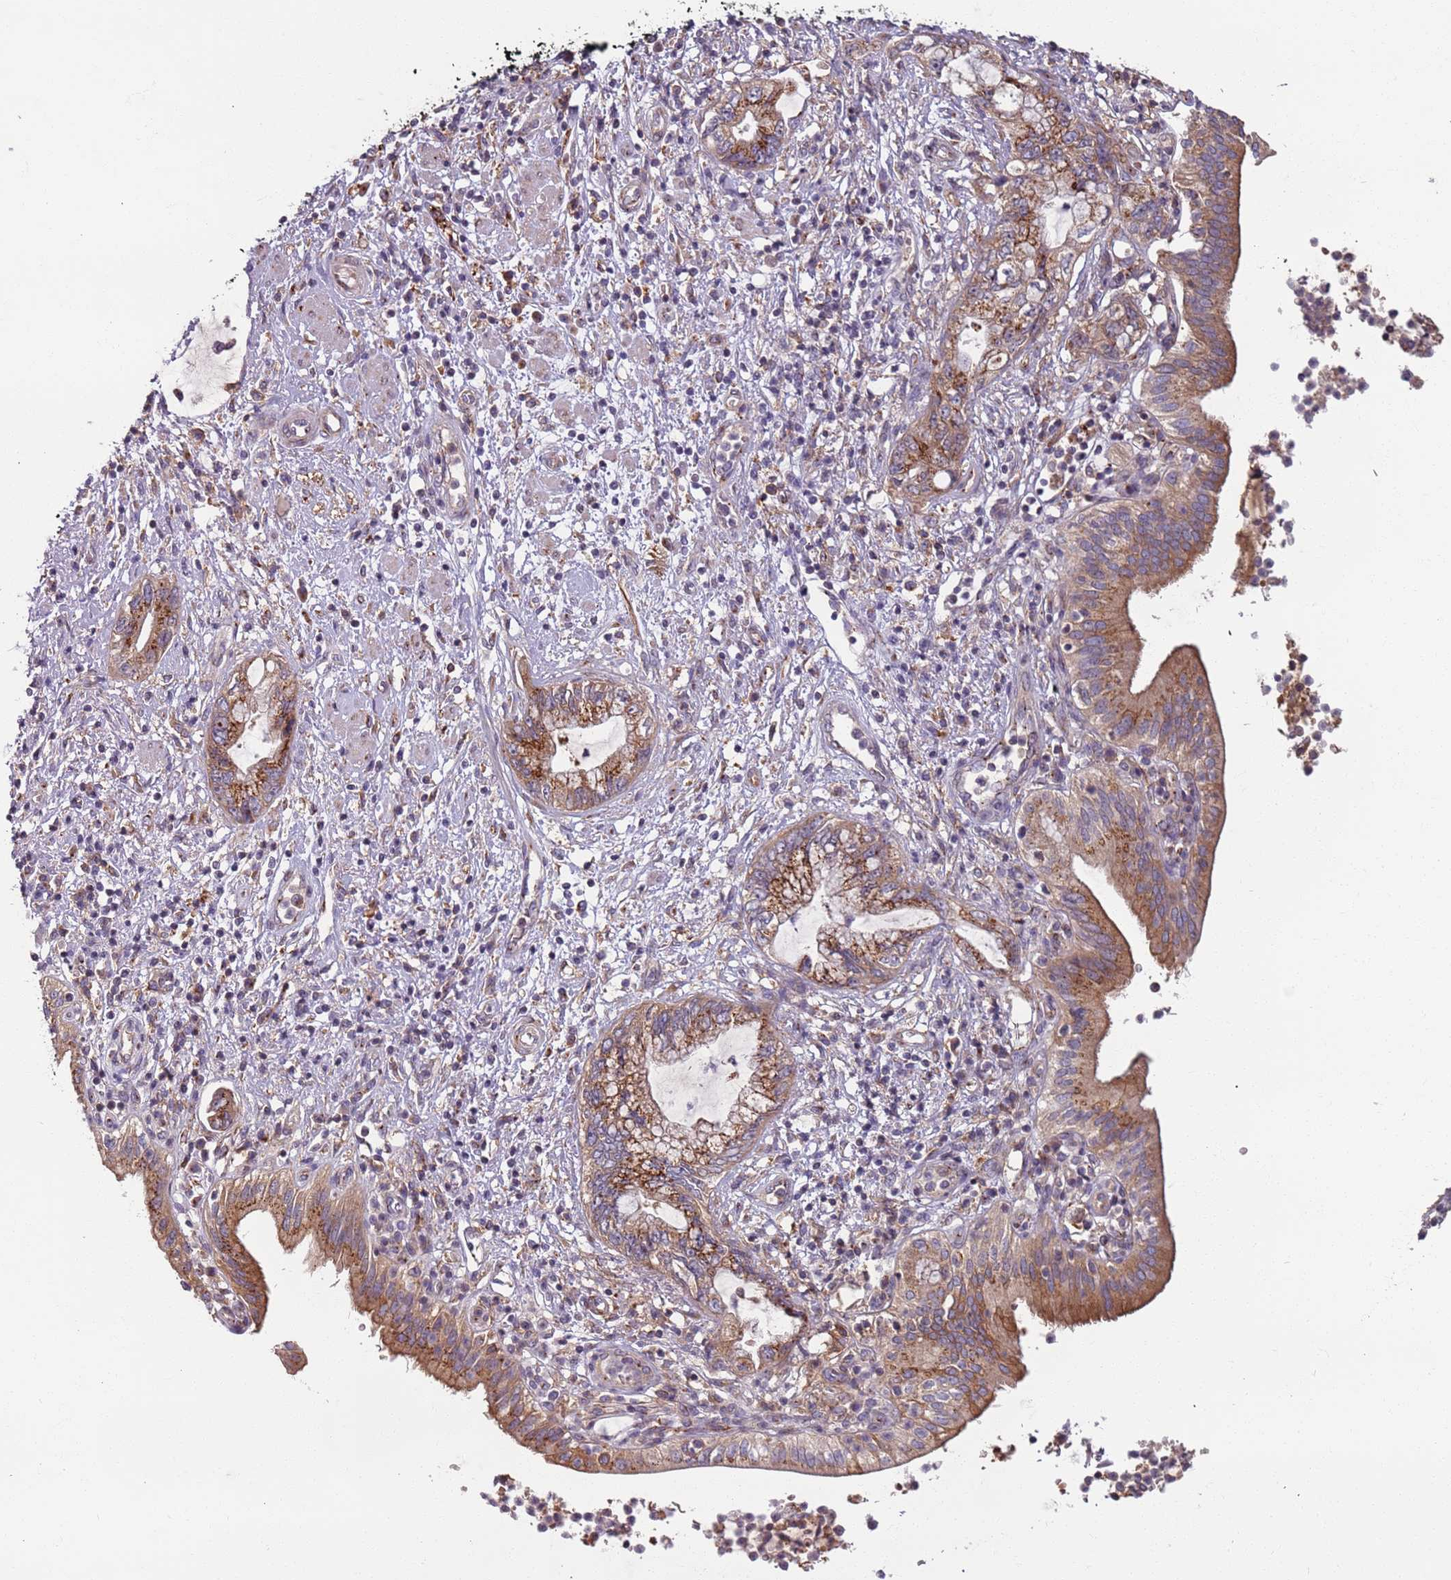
{"staining": {"intensity": "moderate", "quantity": ">75%", "location": "cytoplasmic/membranous"}, "tissue": "pancreatic cancer", "cell_type": "Tumor cells", "image_type": "cancer", "snomed": [{"axis": "morphology", "description": "Adenocarcinoma, NOS"}, {"axis": "topography", "description": "Pancreas"}], "caption": "Immunohistochemical staining of human pancreatic cancer (adenocarcinoma) displays moderate cytoplasmic/membranous protein staining in approximately >75% of tumor cells. Ihc stains the protein of interest in brown and the nuclei are stained blue.", "gene": "AKTIP", "patient": {"sex": "female", "age": 73}}